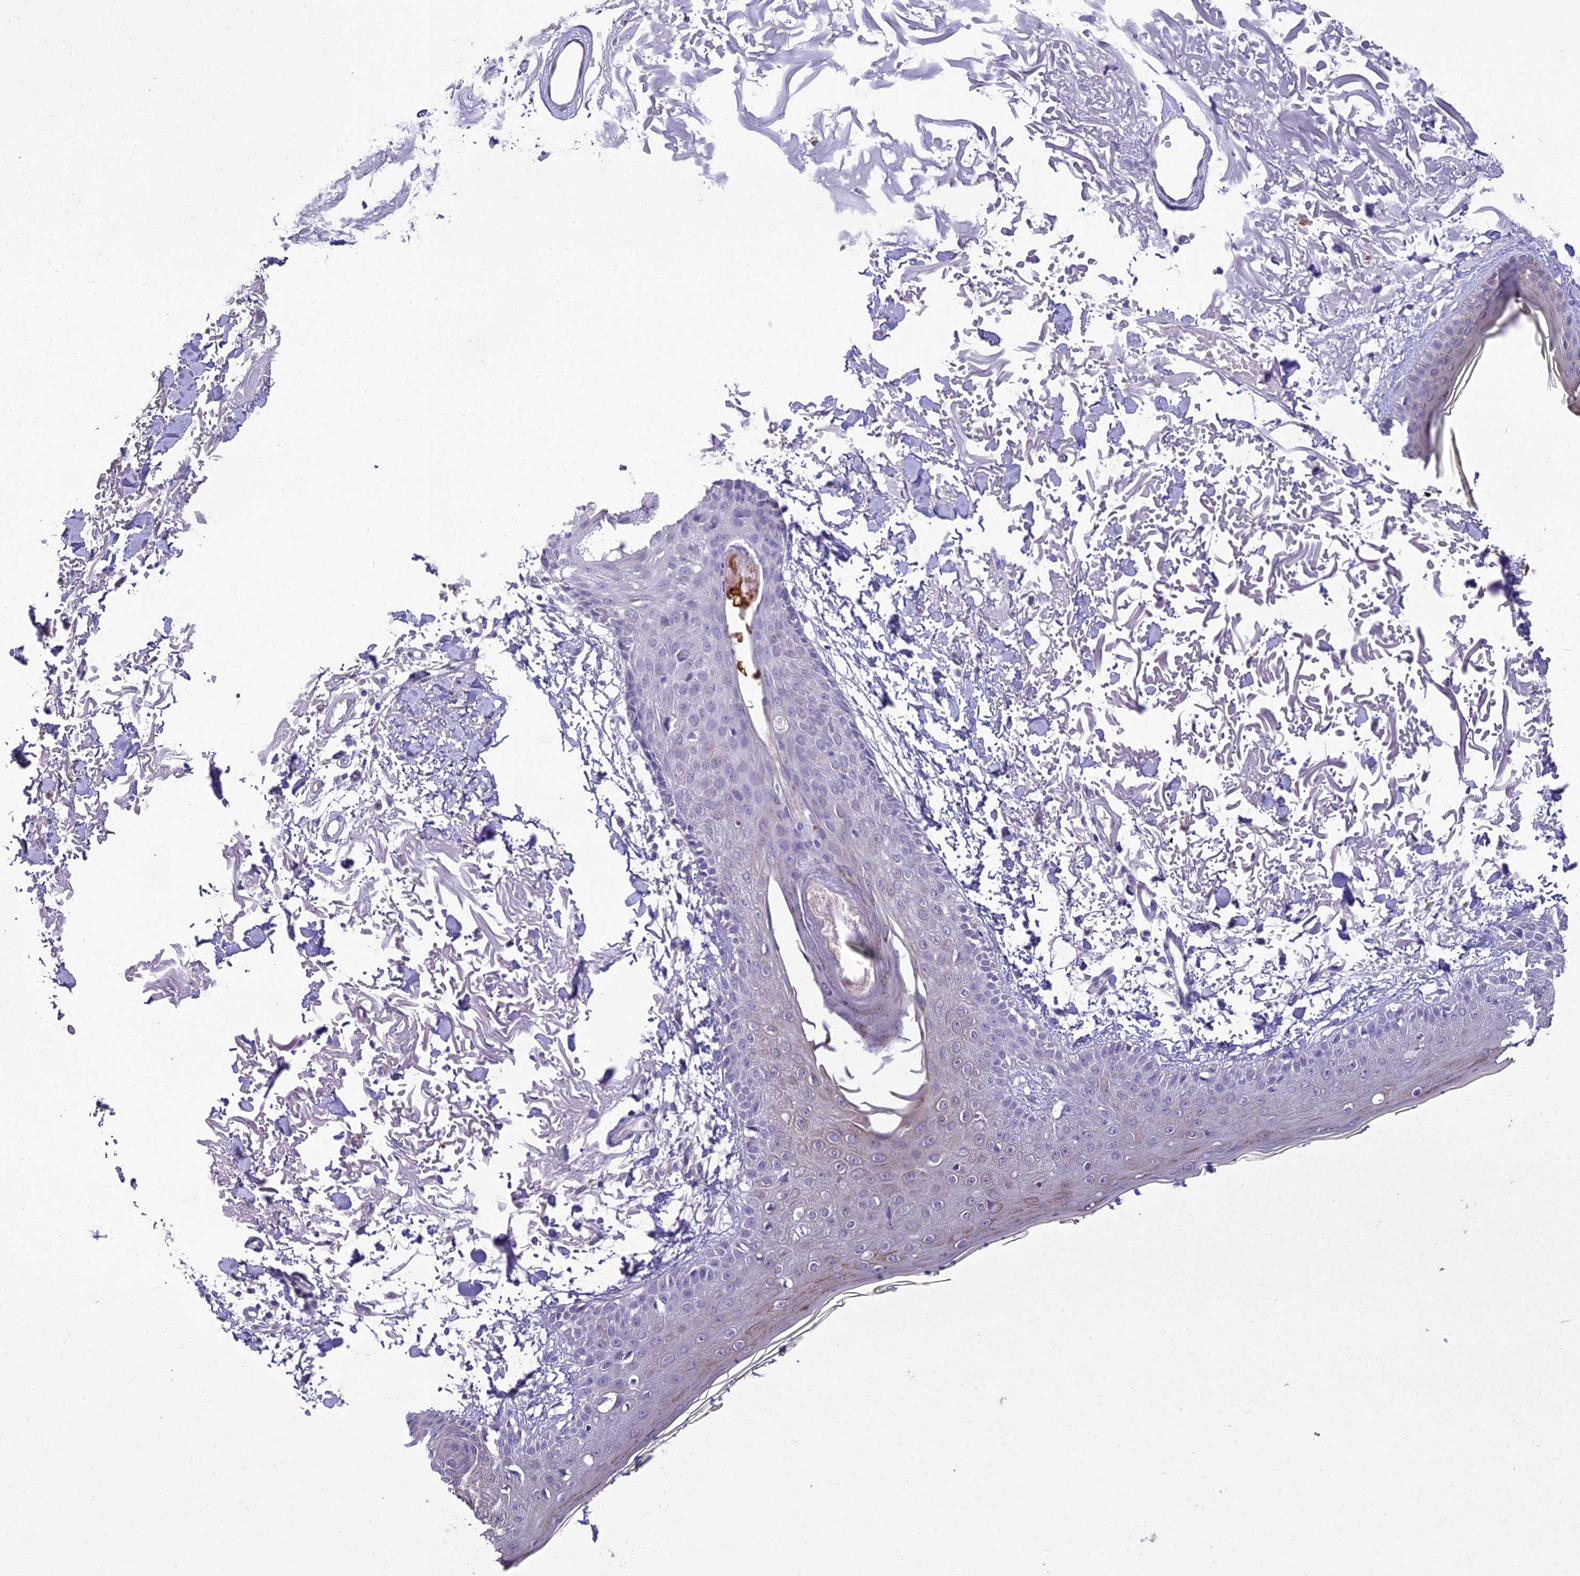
{"staining": {"intensity": "negative", "quantity": "none", "location": "none"}, "tissue": "skin", "cell_type": "Fibroblasts", "image_type": "normal", "snomed": [{"axis": "morphology", "description": "Normal tissue, NOS"}, {"axis": "morphology", "description": "Squamous cell carcinoma, NOS"}, {"axis": "topography", "description": "Skin"}, {"axis": "topography", "description": "Peripheral nerve tissue"}], "caption": "Immunohistochemistry micrograph of benign skin: skin stained with DAB (3,3'-diaminobenzidine) shows no significant protein expression in fibroblasts.", "gene": "SCRT1", "patient": {"sex": "male", "age": 83}}